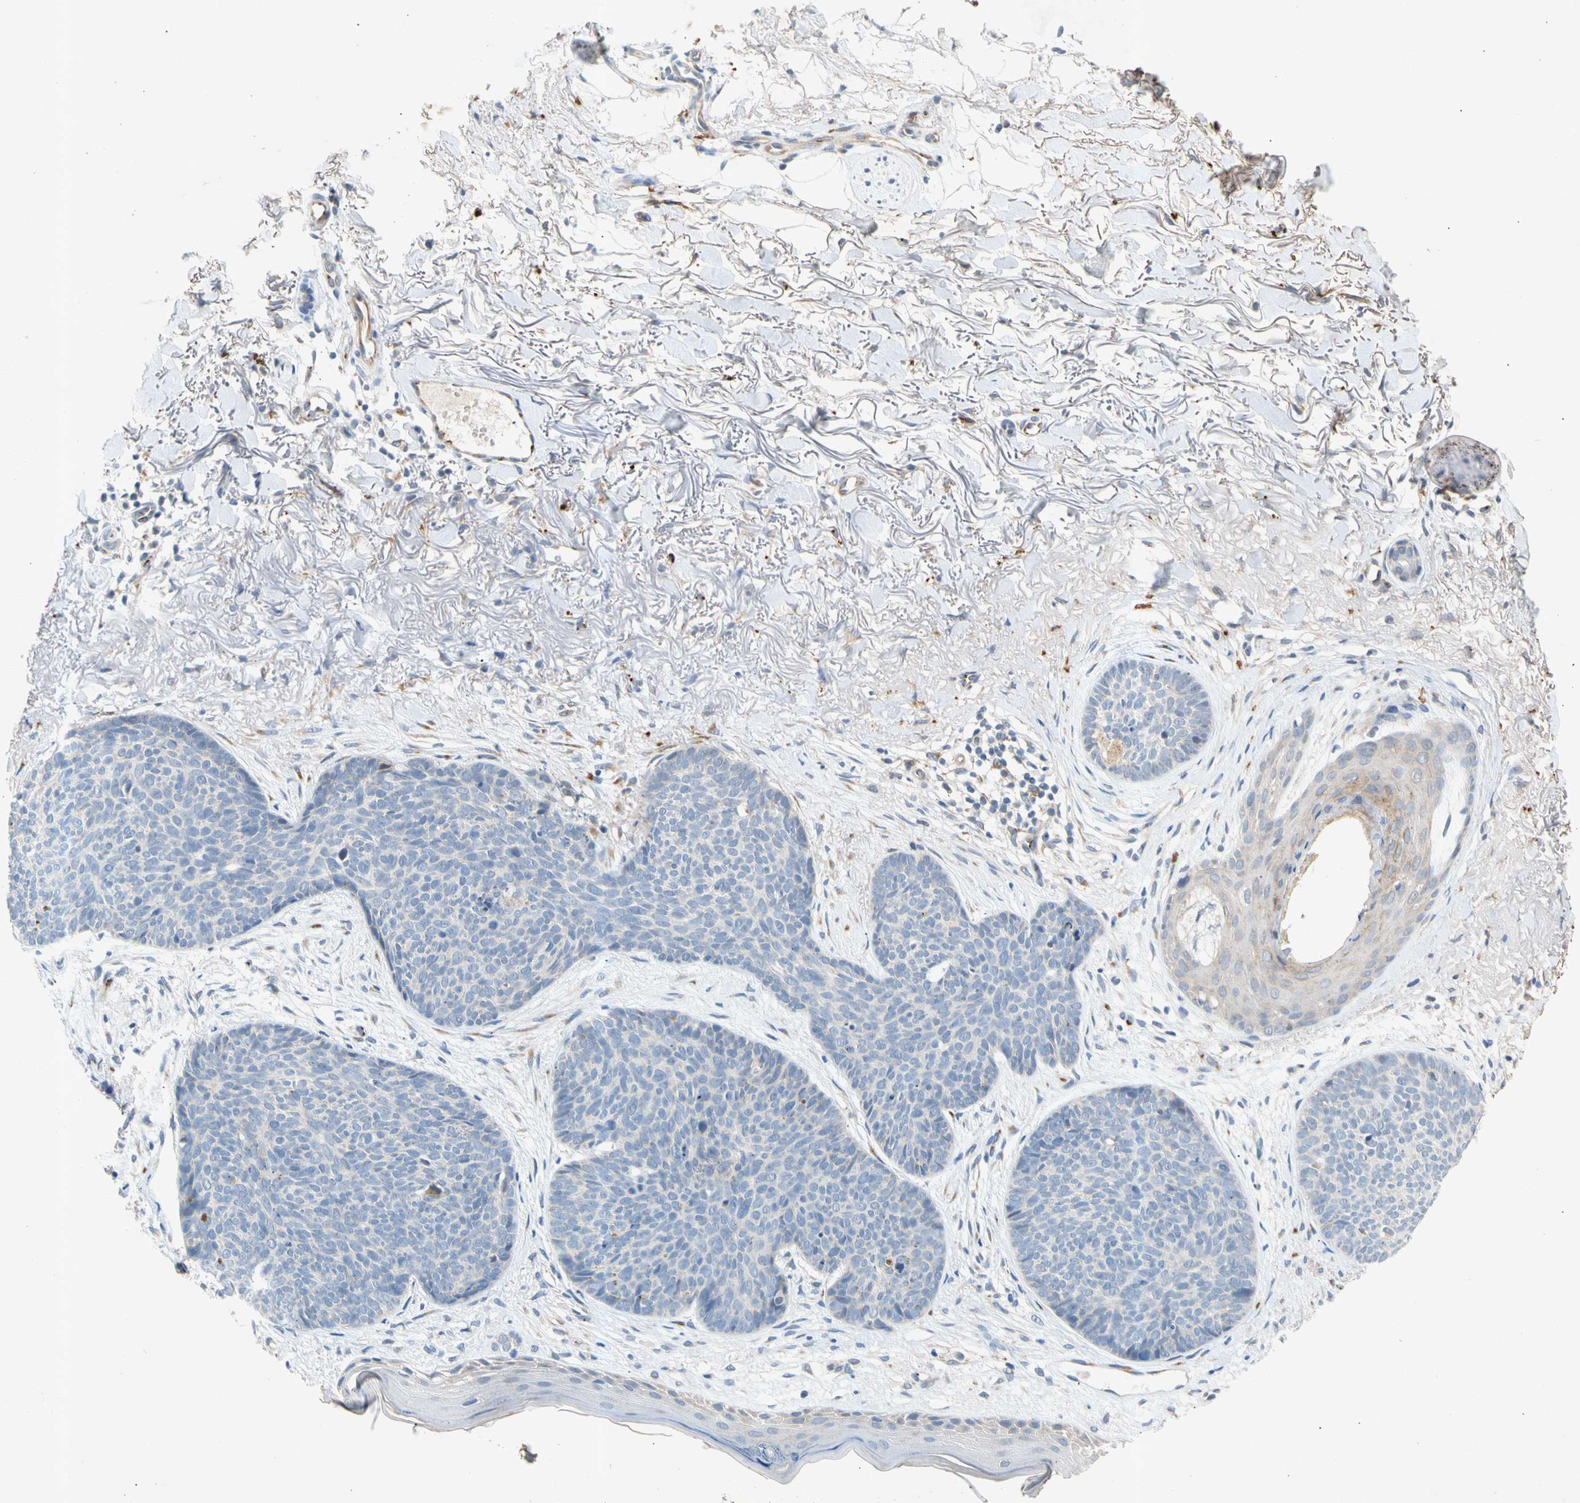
{"staining": {"intensity": "negative", "quantity": "none", "location": "none"}, "tissue": "skin cancer", "cell_type": "Tumor cells", "image_type": "cancer", "snomed": [{"axis": "morphology", "description": "Normal tissue, NOS"}, {"axis": "morphology", "description": "Basal cell carcinoma"}, {"axis": "topography", "description": "Skin"}], "caption": "This is an immunohistochemistry image of human basal cell carcinoma (skin). There is no staining in tumor cells.", "gene": "GASK1B", "patient": {"sex": "female", "age": 70}}